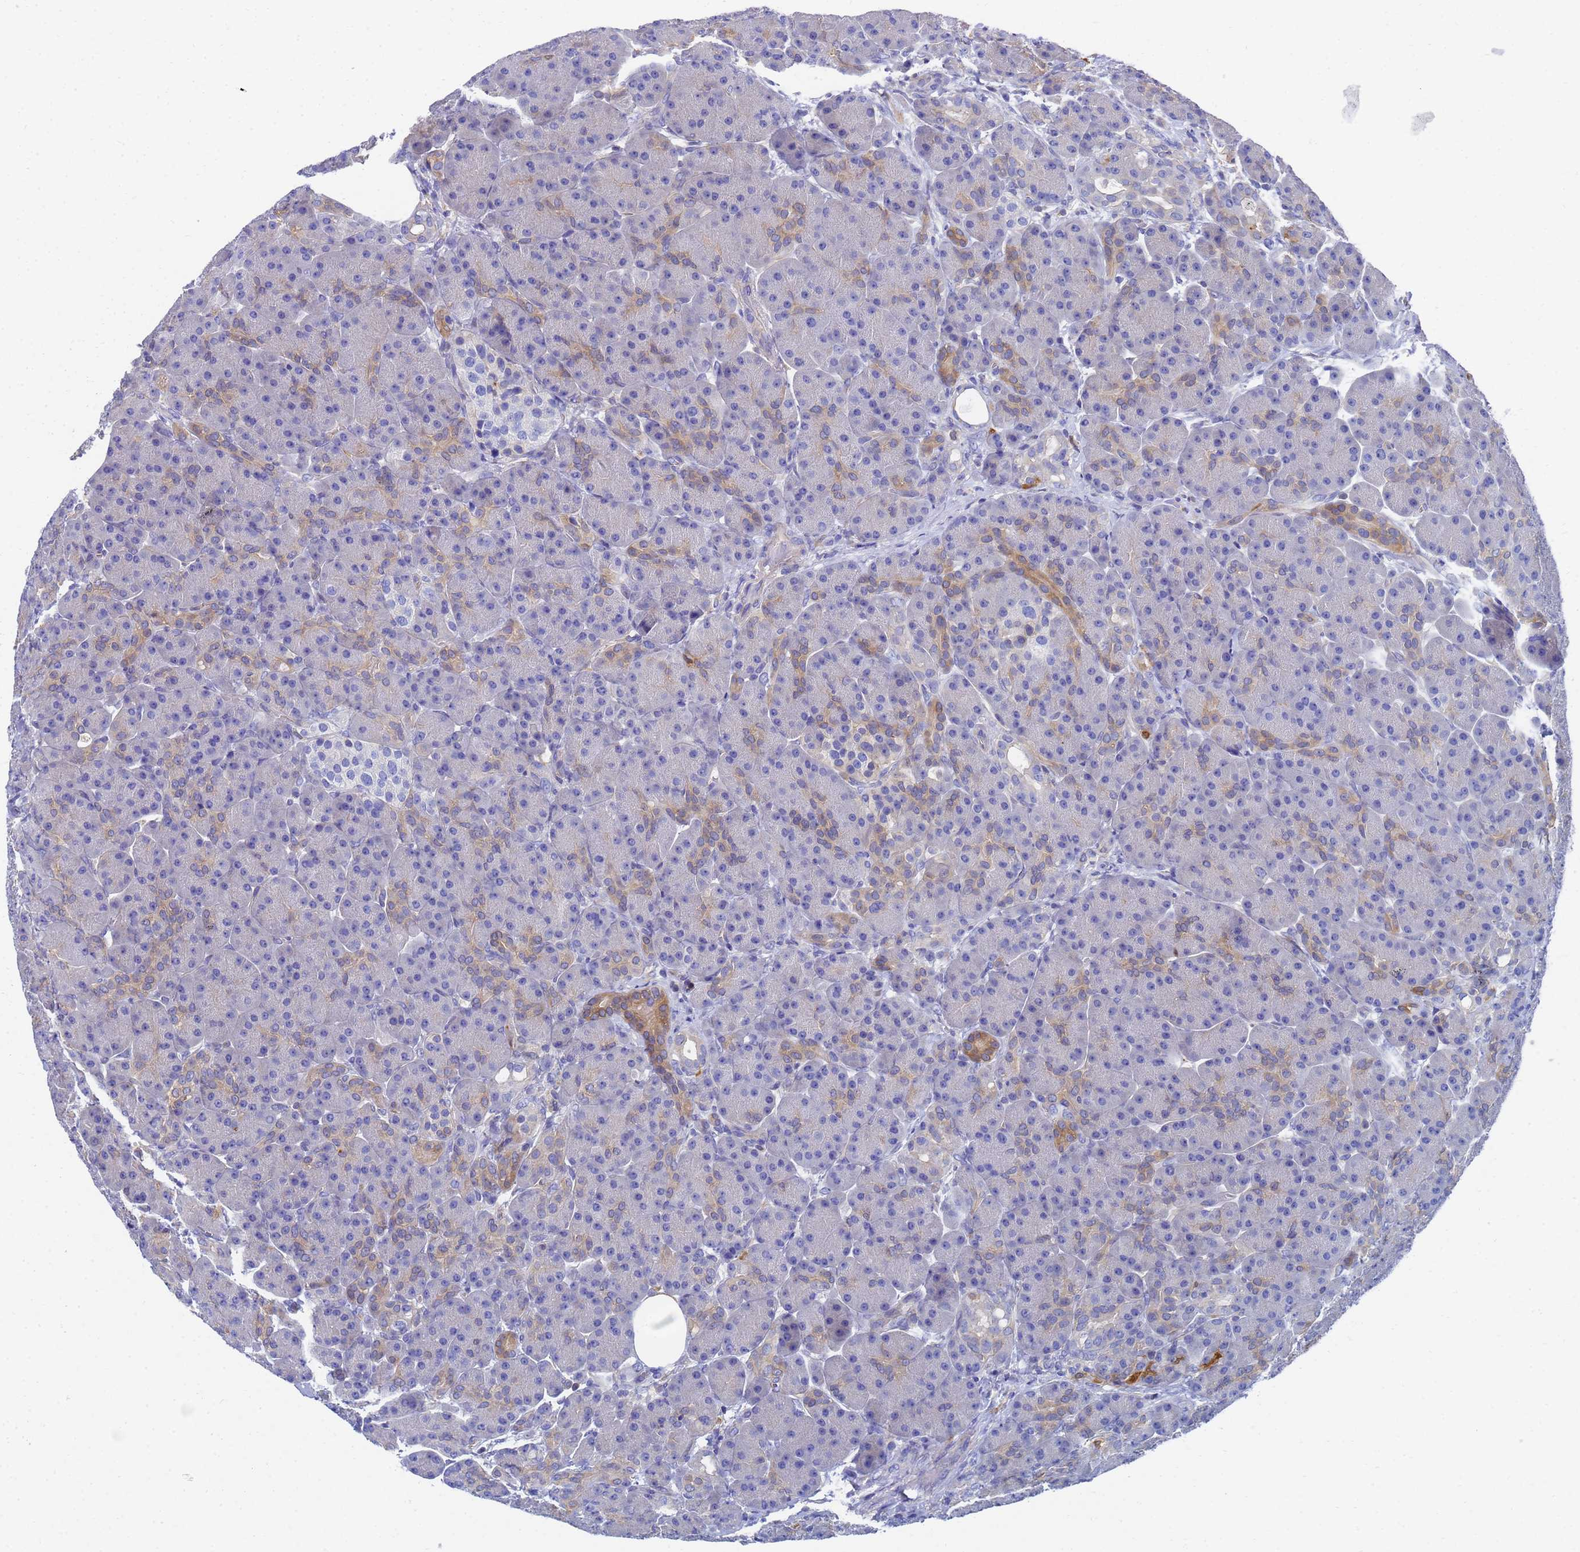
{"staining": {"intensity": "moderate", "quantity": "<25%", "location": "cytoplasmic/membranous"}, "tissue": "pancreas", "cell_type": "Exocrine glandular cells", "image_type": "normal", "snomed": [{"axis": "morphology", "description": "Normal tissue, NOS"}, {"axis": "topography", "description": "Pancreas"}], "caption": "Immunohistochemical staining of benign pancreas demonstrates low levels of moderate cytoplasmic/membranous positivity in approximately <25% of exocrine glandular cells. (DAB (3,3'-diaminobenzidine) IHC, brown staining for protein, blue staining for nuclei).", "gene": "GCHFR", "patient": {"sex": "male", "age": 63}}